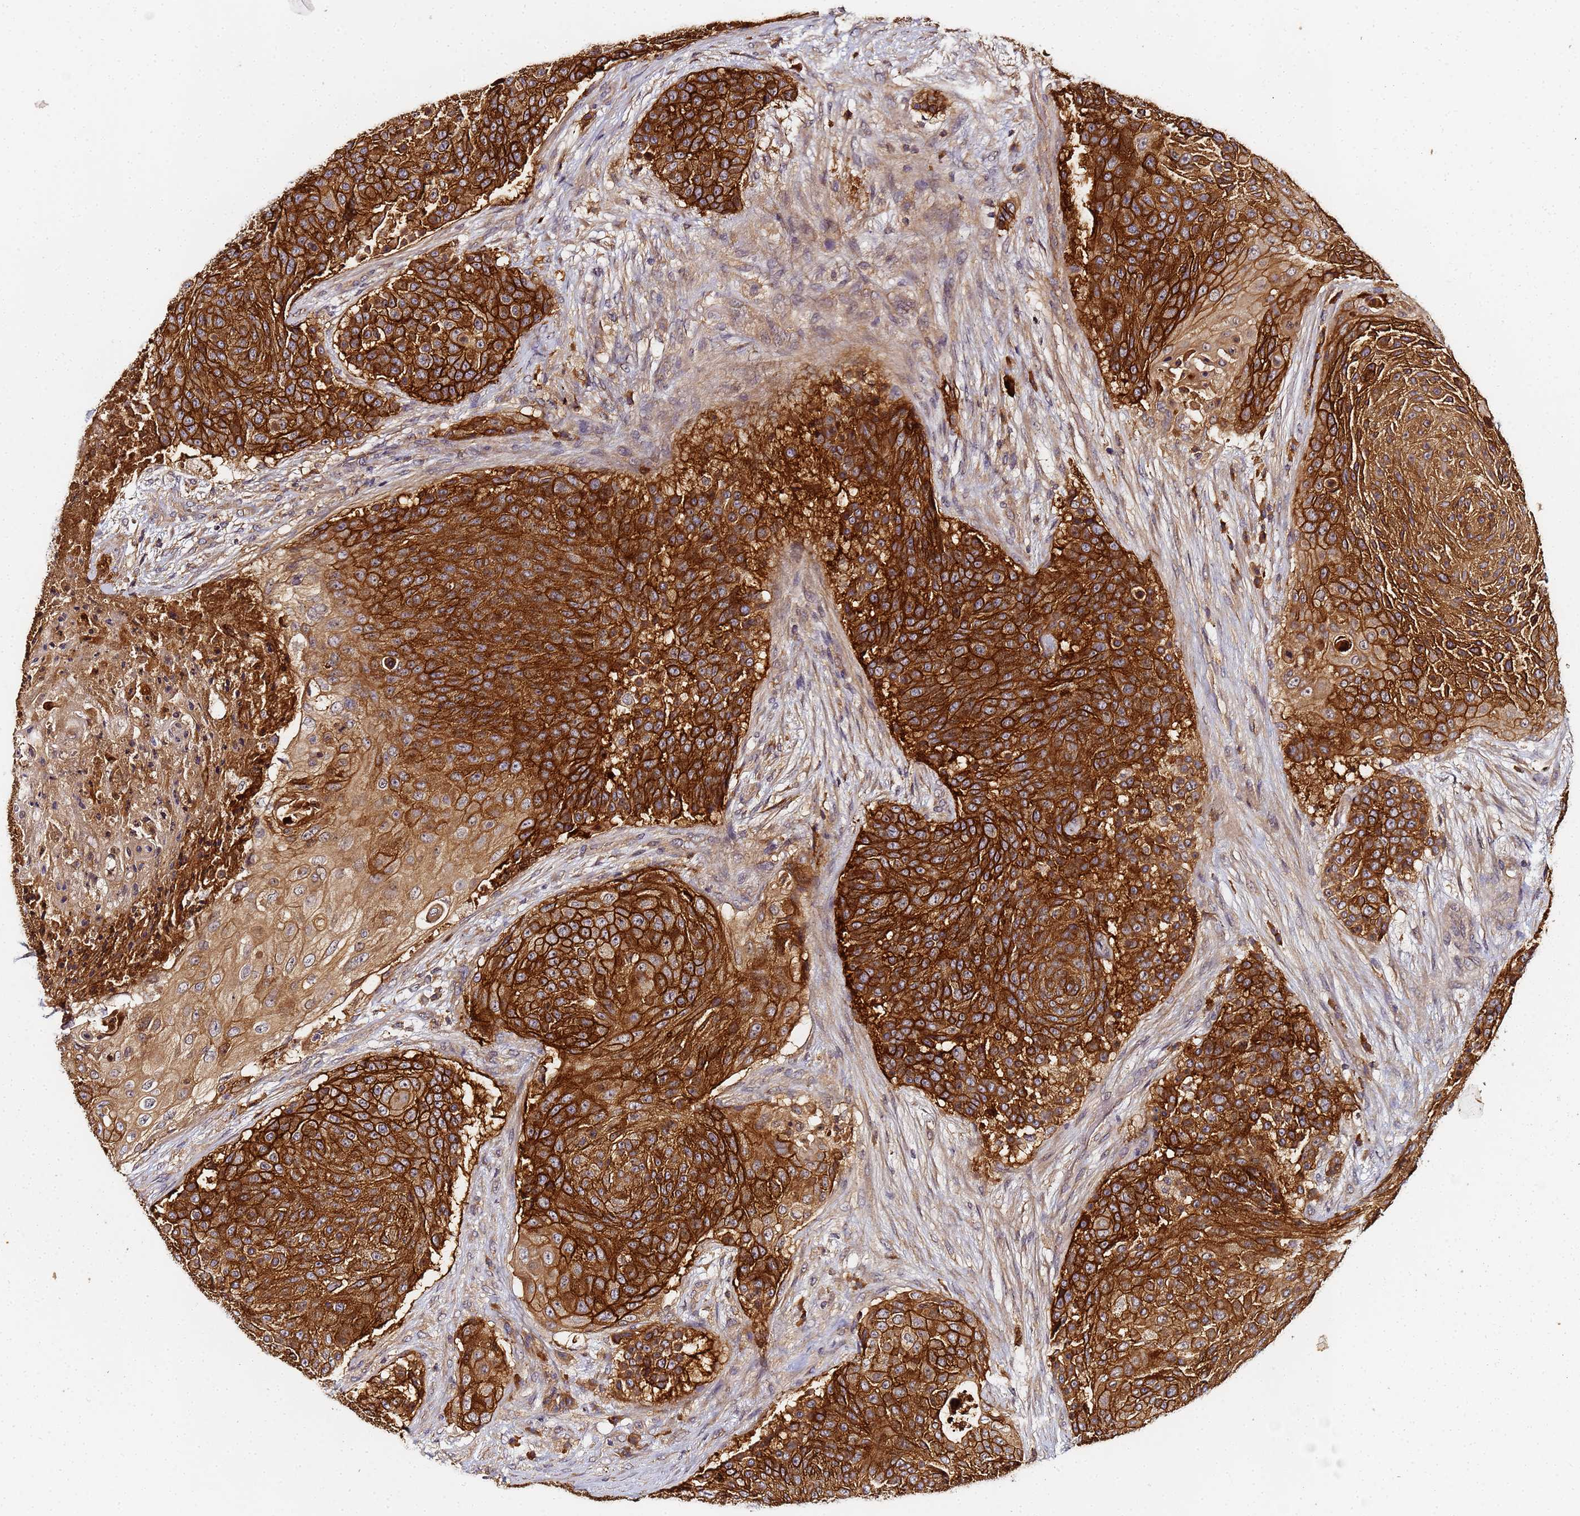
{"staining": {"intensity": "strong", "quantity": ">75%", "location": "cytoplasmic/membranous"}, "tissue": "urothelial cancer", "cell_type": "Tumor cells", "image_type": "cancer", "snomed": [{"axis": "morphology", "description": "Urothelial carcinoma, High grade"}, {"axis": "topography", "description": "Urinary bladder"}], "caption": "Urothelial carcinoma (high-grade) tissue shows strong cytoplasmic/membranous expression in about >75% of tumor cells, visualized by immunohistochemistry.", "gene": "LRRC69", "patient": {"sex": "female", "age": 63}}